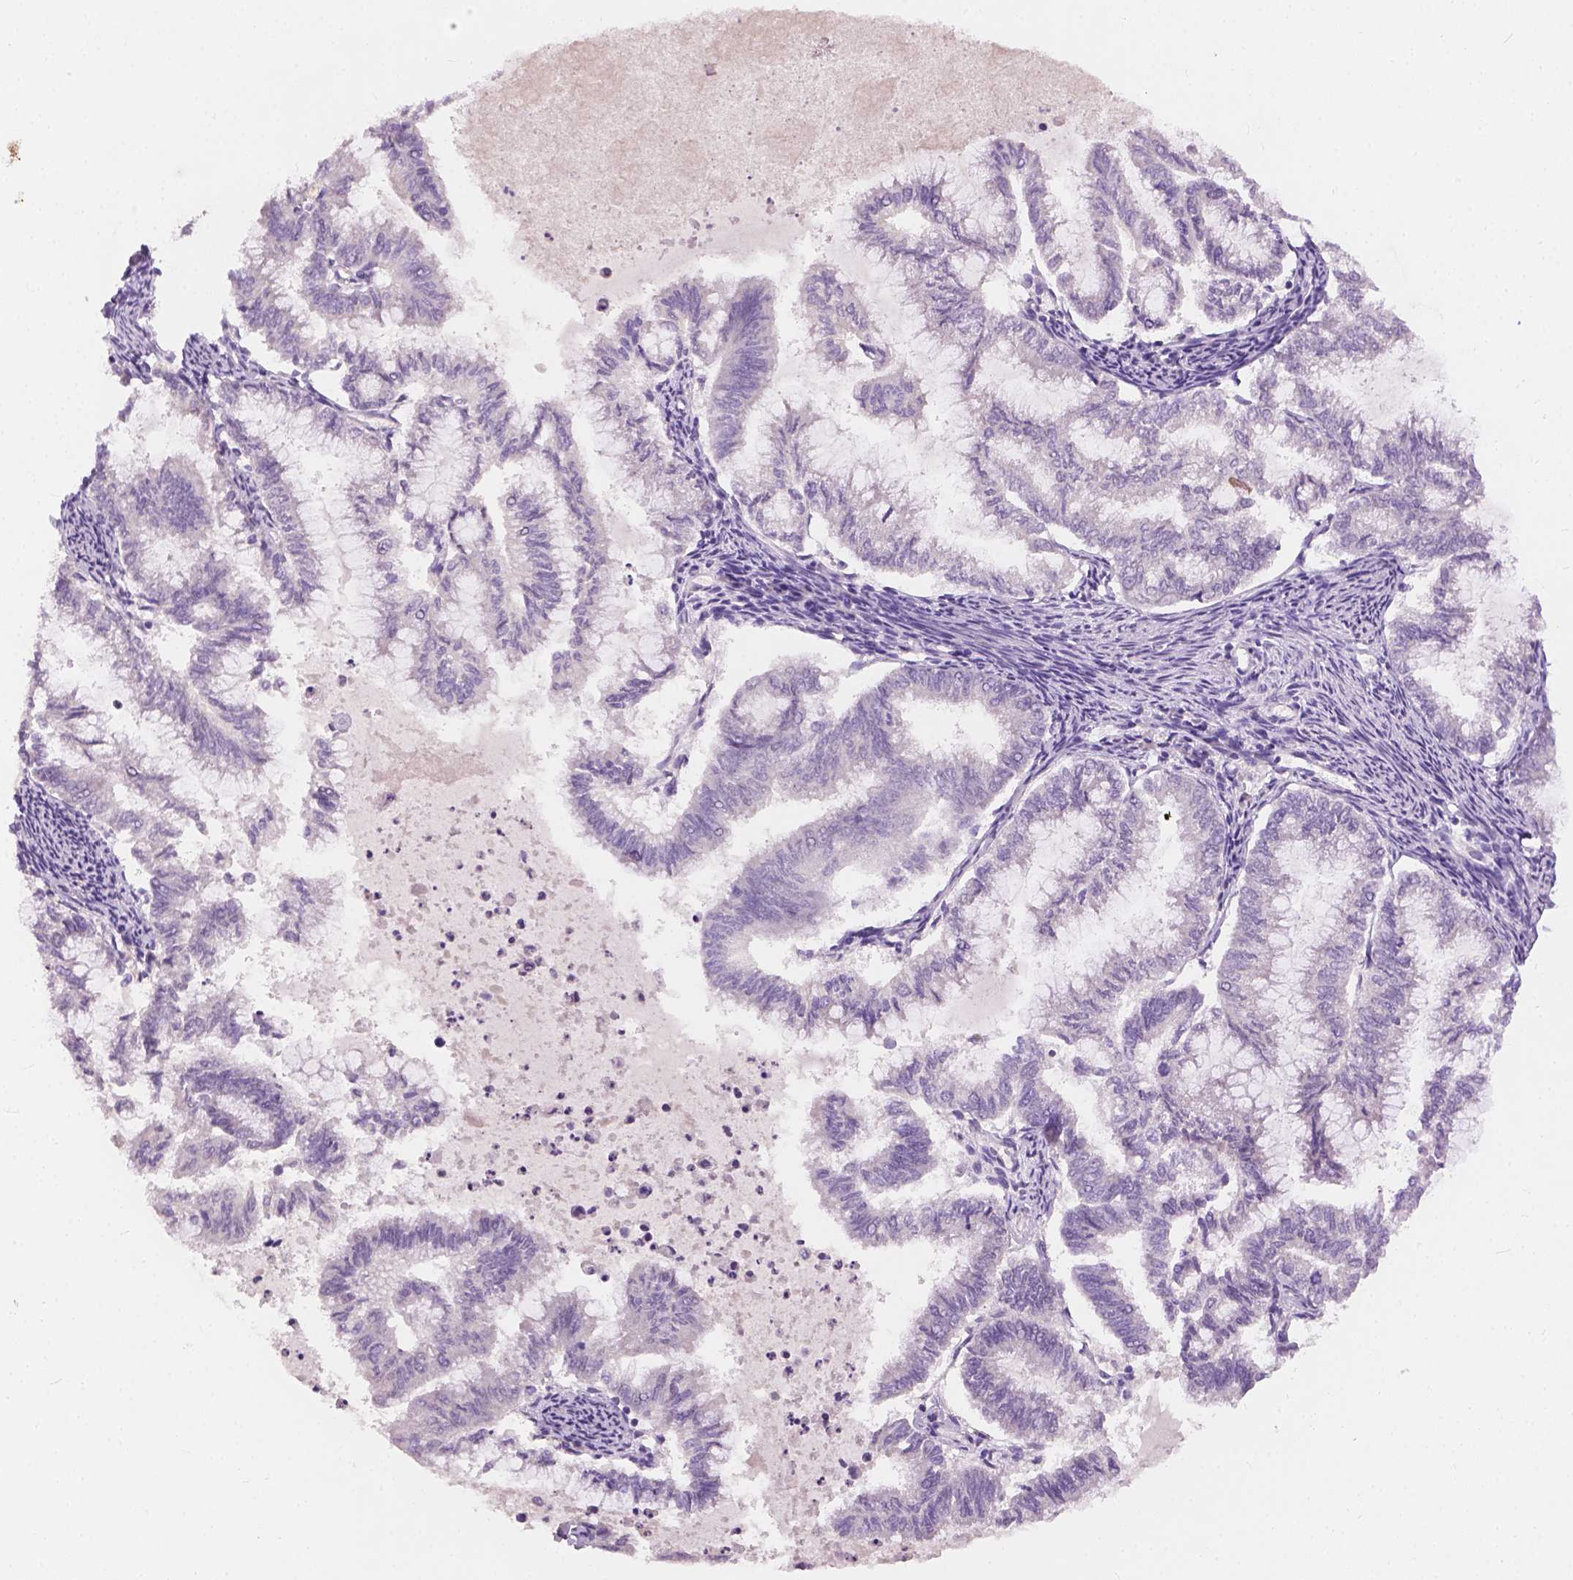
{"staining": {"intensity": "negative", "quantity": "none", "location": "none"}, "tissue": "endometrial cancer", "cell_type": "Tumor cells", "image_type": "cancer", "snomed": [{"axis": "morphology", "description": "Adenocarcinoma, NOS"}, {"axis": "topography", "description": "Endometrium"}], "caption": "Tumor cells show no significant protein positivity in endometrial cancer (adenocarcinoma).", "gene": "KRT17", "patient": {"sex": "female", "age": 79}}